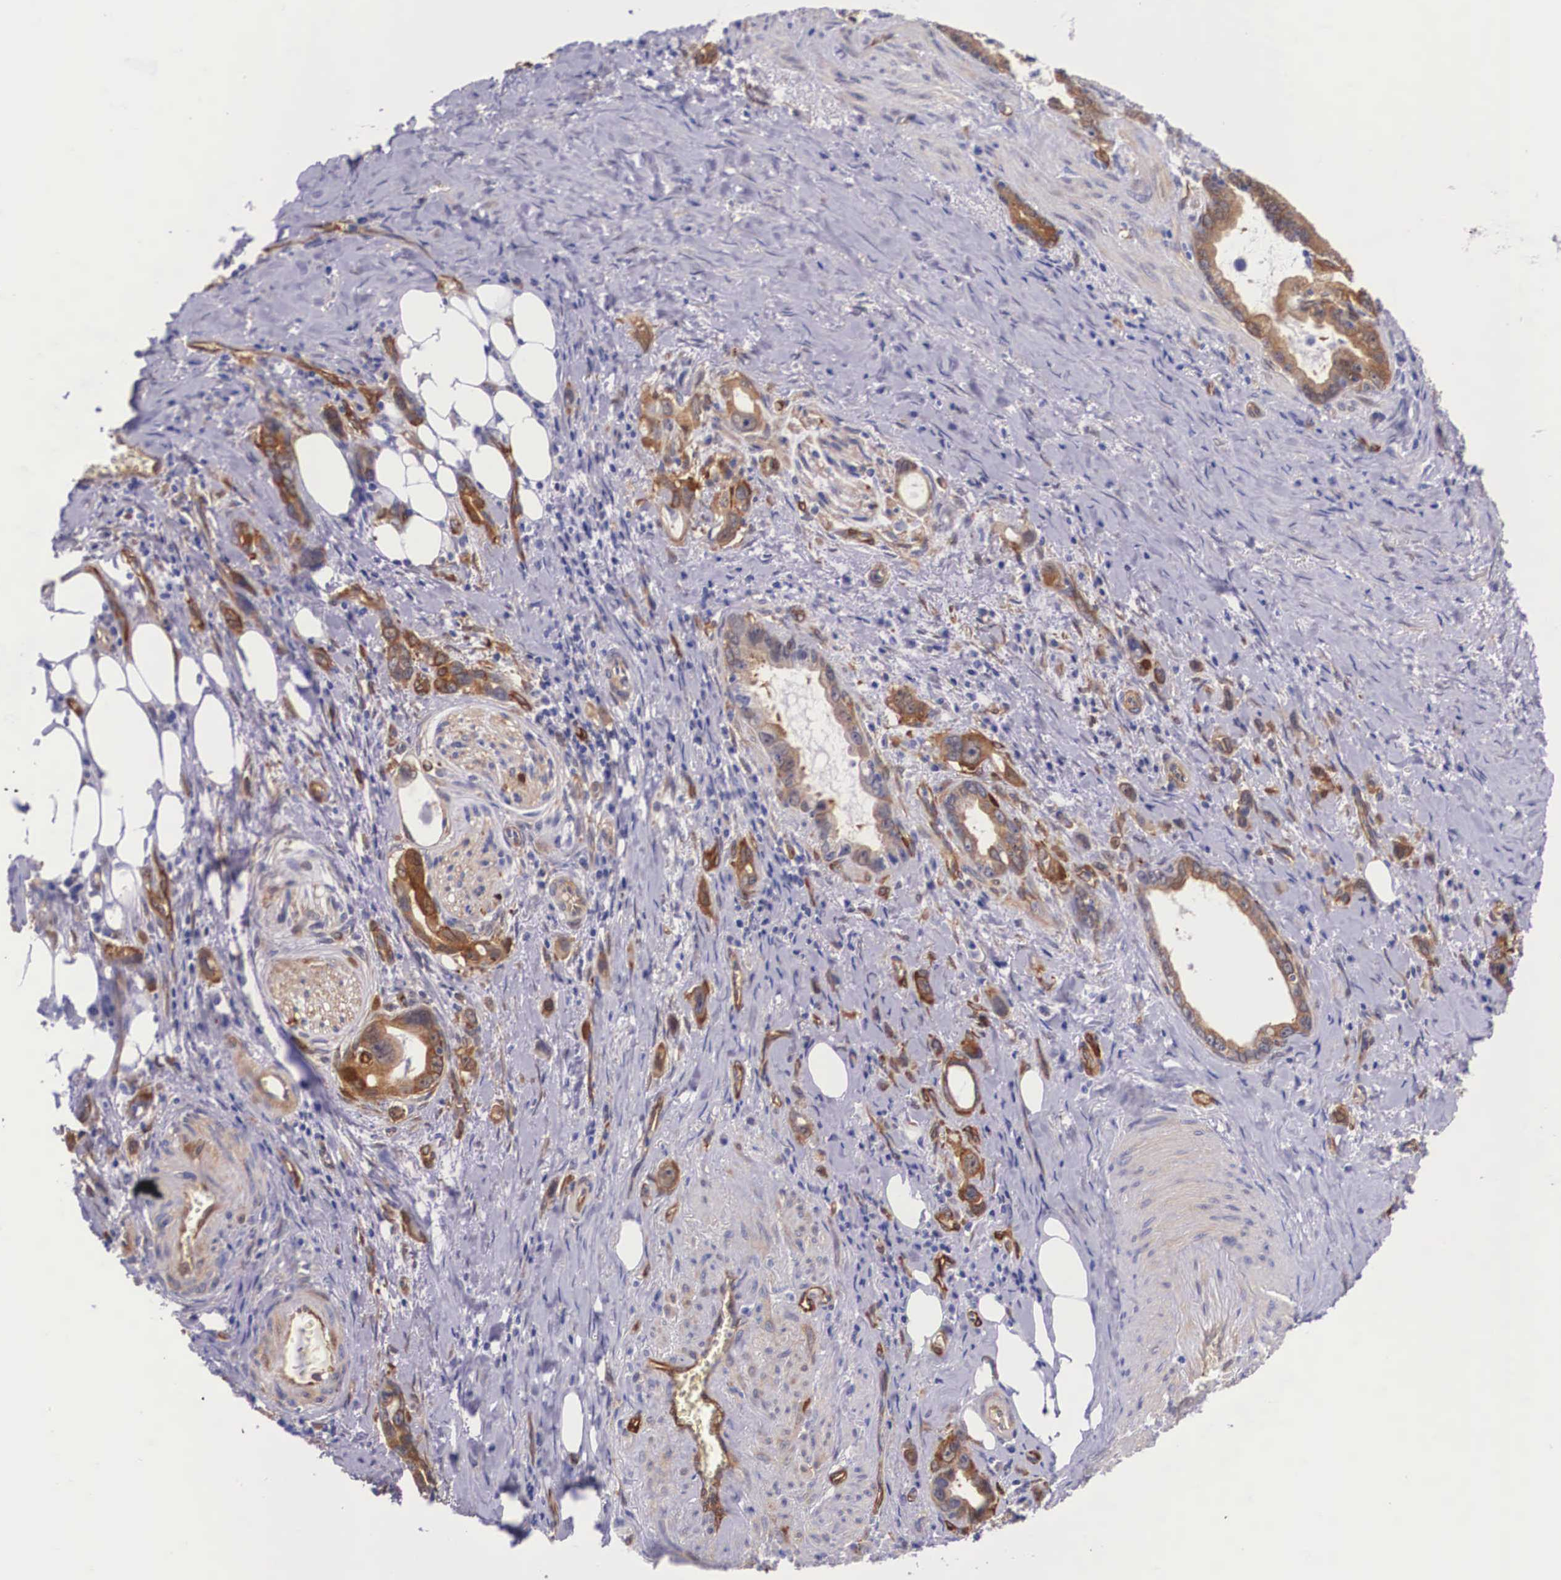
{"staining": {"intensity": "strong", "quantity": ">75%", "location": "cytoplasmic/membranous"}, "tissue": "stomach cancer", "cell_type": "Tumor cells", "image_type": "cancer", "snomed": [{"axis": "morphology", "description": "Adenocarcinoma, NOS"}, {"axis": "topography", "description": "Stomach"}], "caption": "Protein analysis of adenocarcinoma (stomach) tissue exhibits strong cytoplasmic/membranous staining in approximately >75% of tumor cells.", "gene": "BCAR1", "patient": {"sex": "male", "age": 78}}